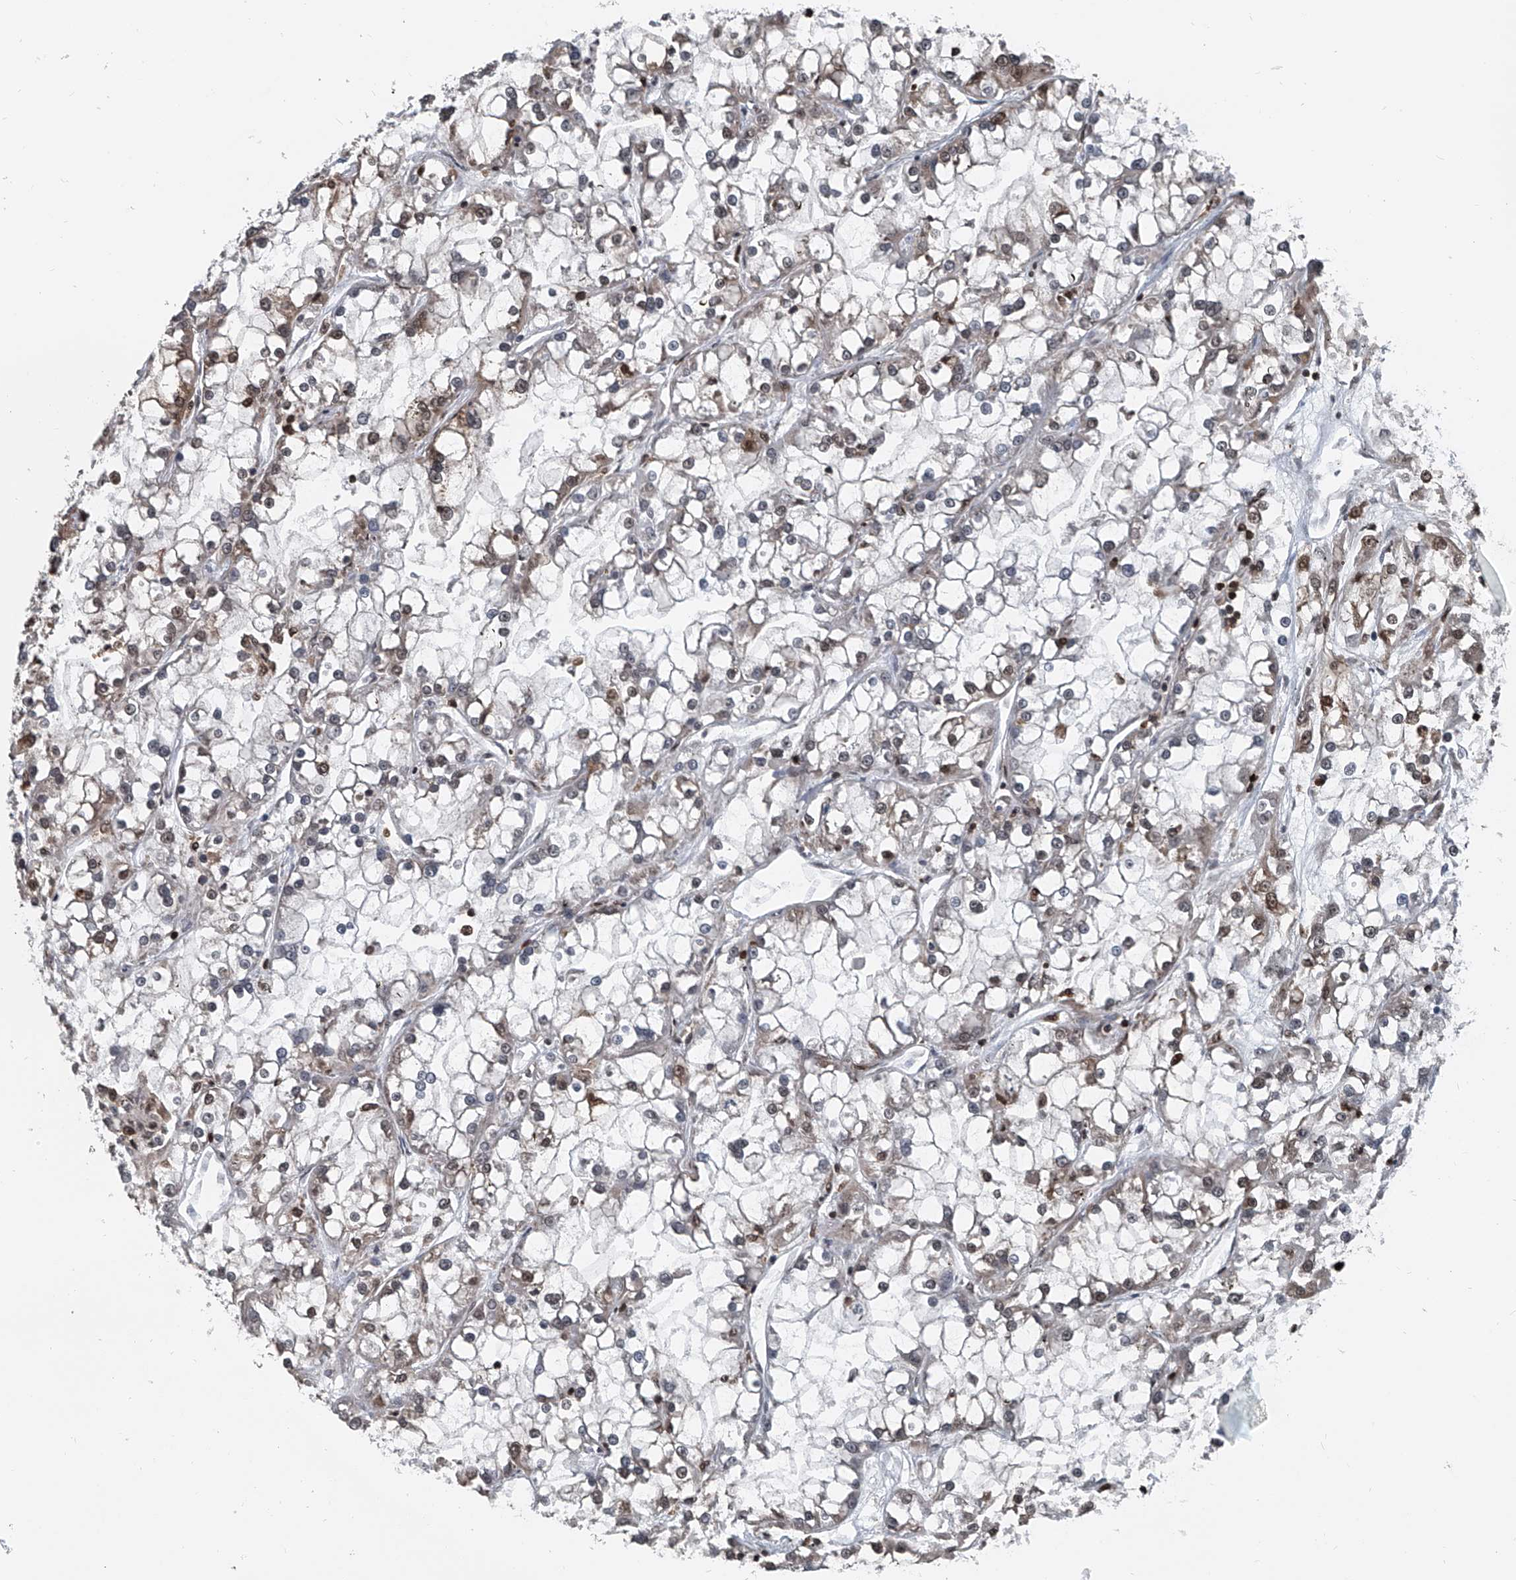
{"staining": {"intensity": "negative", "quantity": "none", "location": "none"}, "tissue": "renal cancer", "cell_type": "Tumor cells", "image_type": "cancer", "snomed": [{"axis": "morphology", "description": "Adenocarcinoma, NOS"}, {"axis": "topography", "description": "Kidney"}], "caption": "A high-resolution micrograph shows immunohistochemistry staining of renal adenocarcinoma, which demonstrates no significant positivity in tumor cells.", "gene": "FKBP5", "patient": {"sex": "female", "age": 52}}